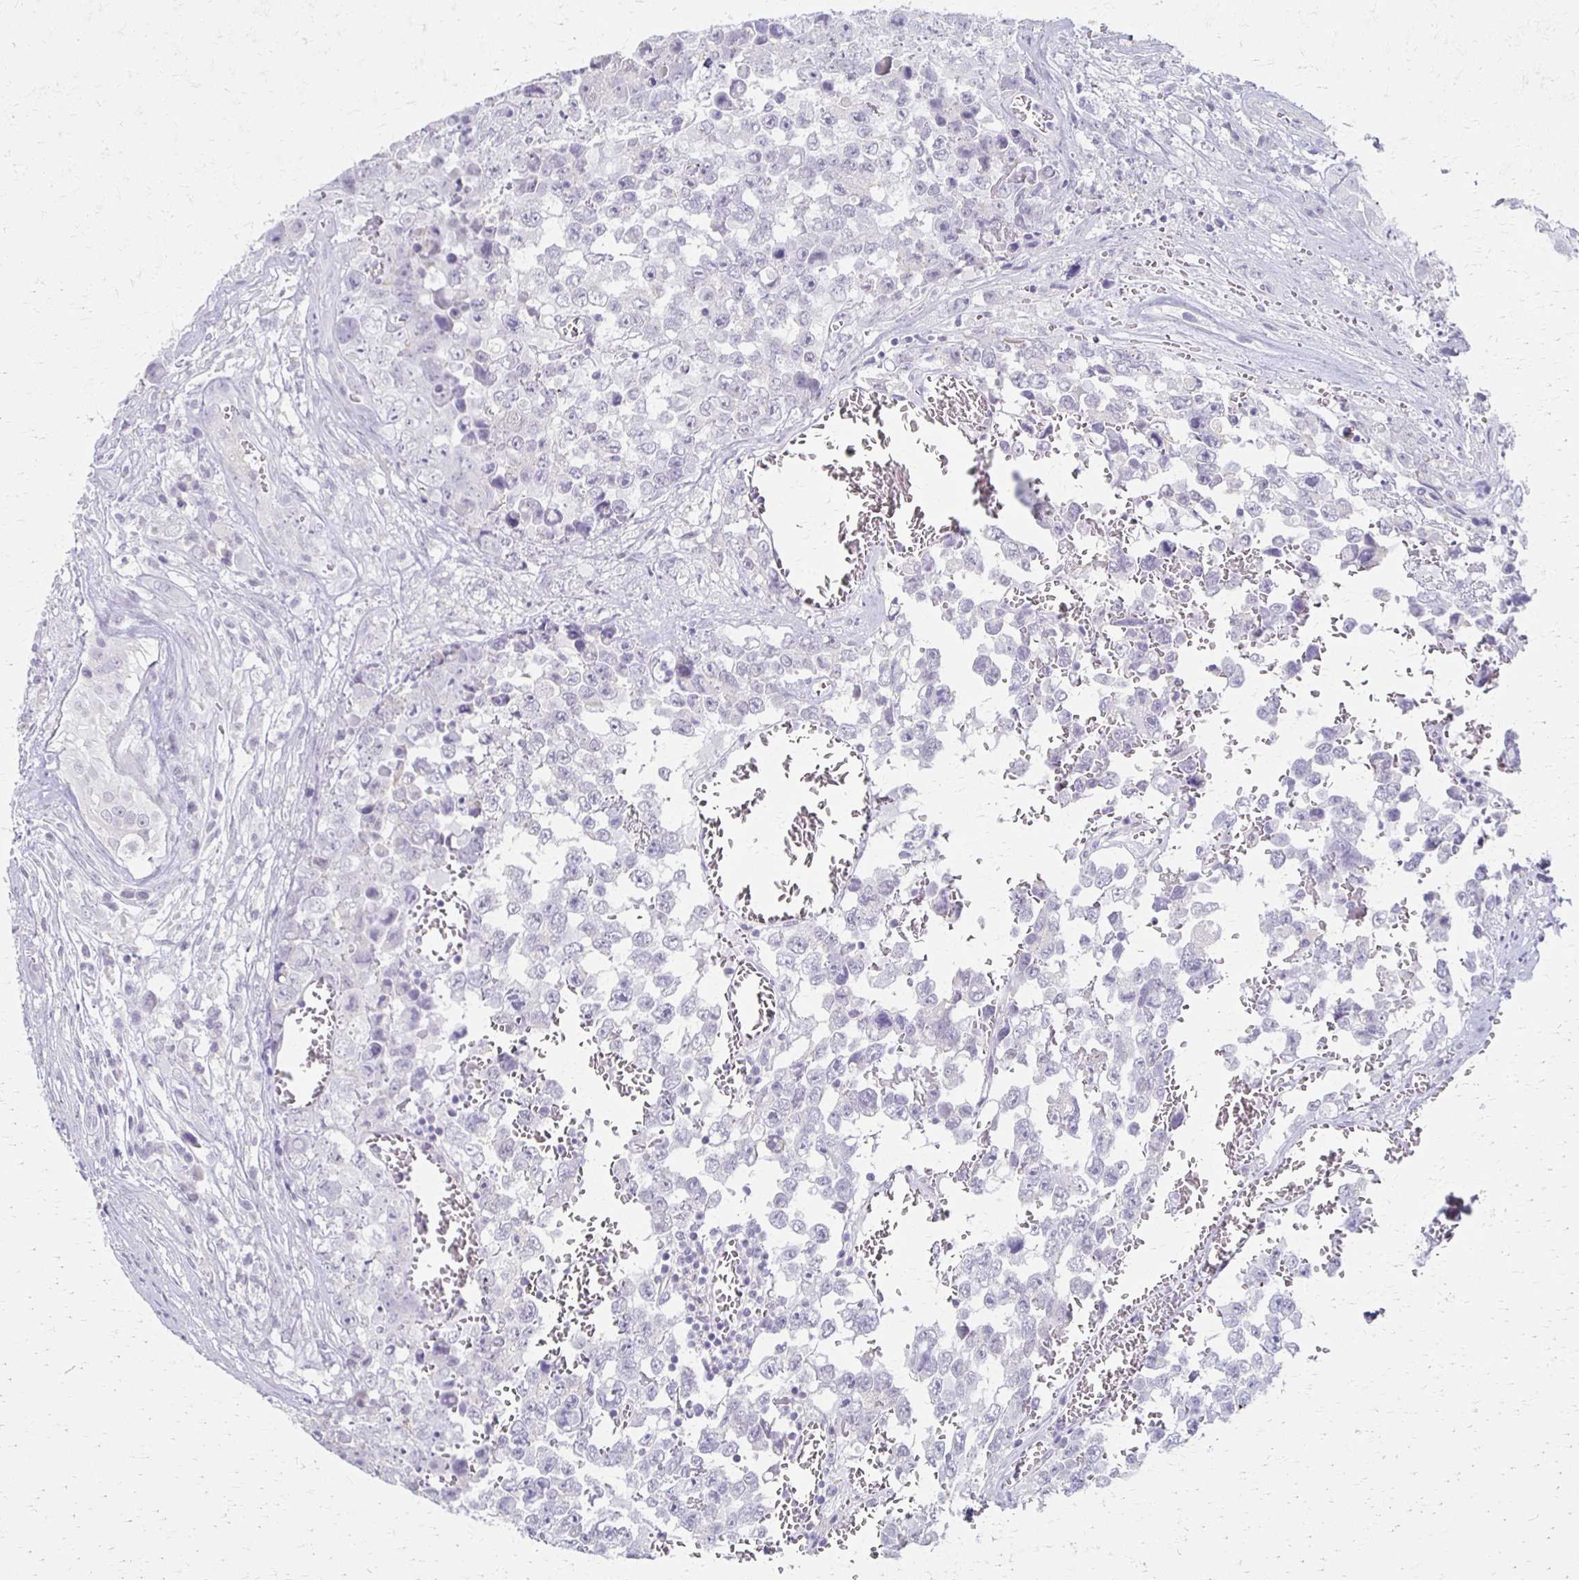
{"staining": {"intensity": "negative", "quantity": "none", "location": "none"}, "tissue": "testis cancer", "cell_type": "Tumor cells", "image_type": "cancer", "snomed": [{"axis": "morphology", "description": "Carcinoma, Embryonal, NOS"}, {"axis": "topography", "description": "Testis"}], "caption": "IHC micrograph of human embryonal carcinoma (testis) stained for a protein (brown), which demonstrates no expression in tumor cells. Brightfield microscopy of immunohistochemistry (IHC) stained with DAB (brown) and hematoxylin (blue), captured at high magnification.", "gene": "FOXO4", "patient": {"sex": "male", "age": 18}}